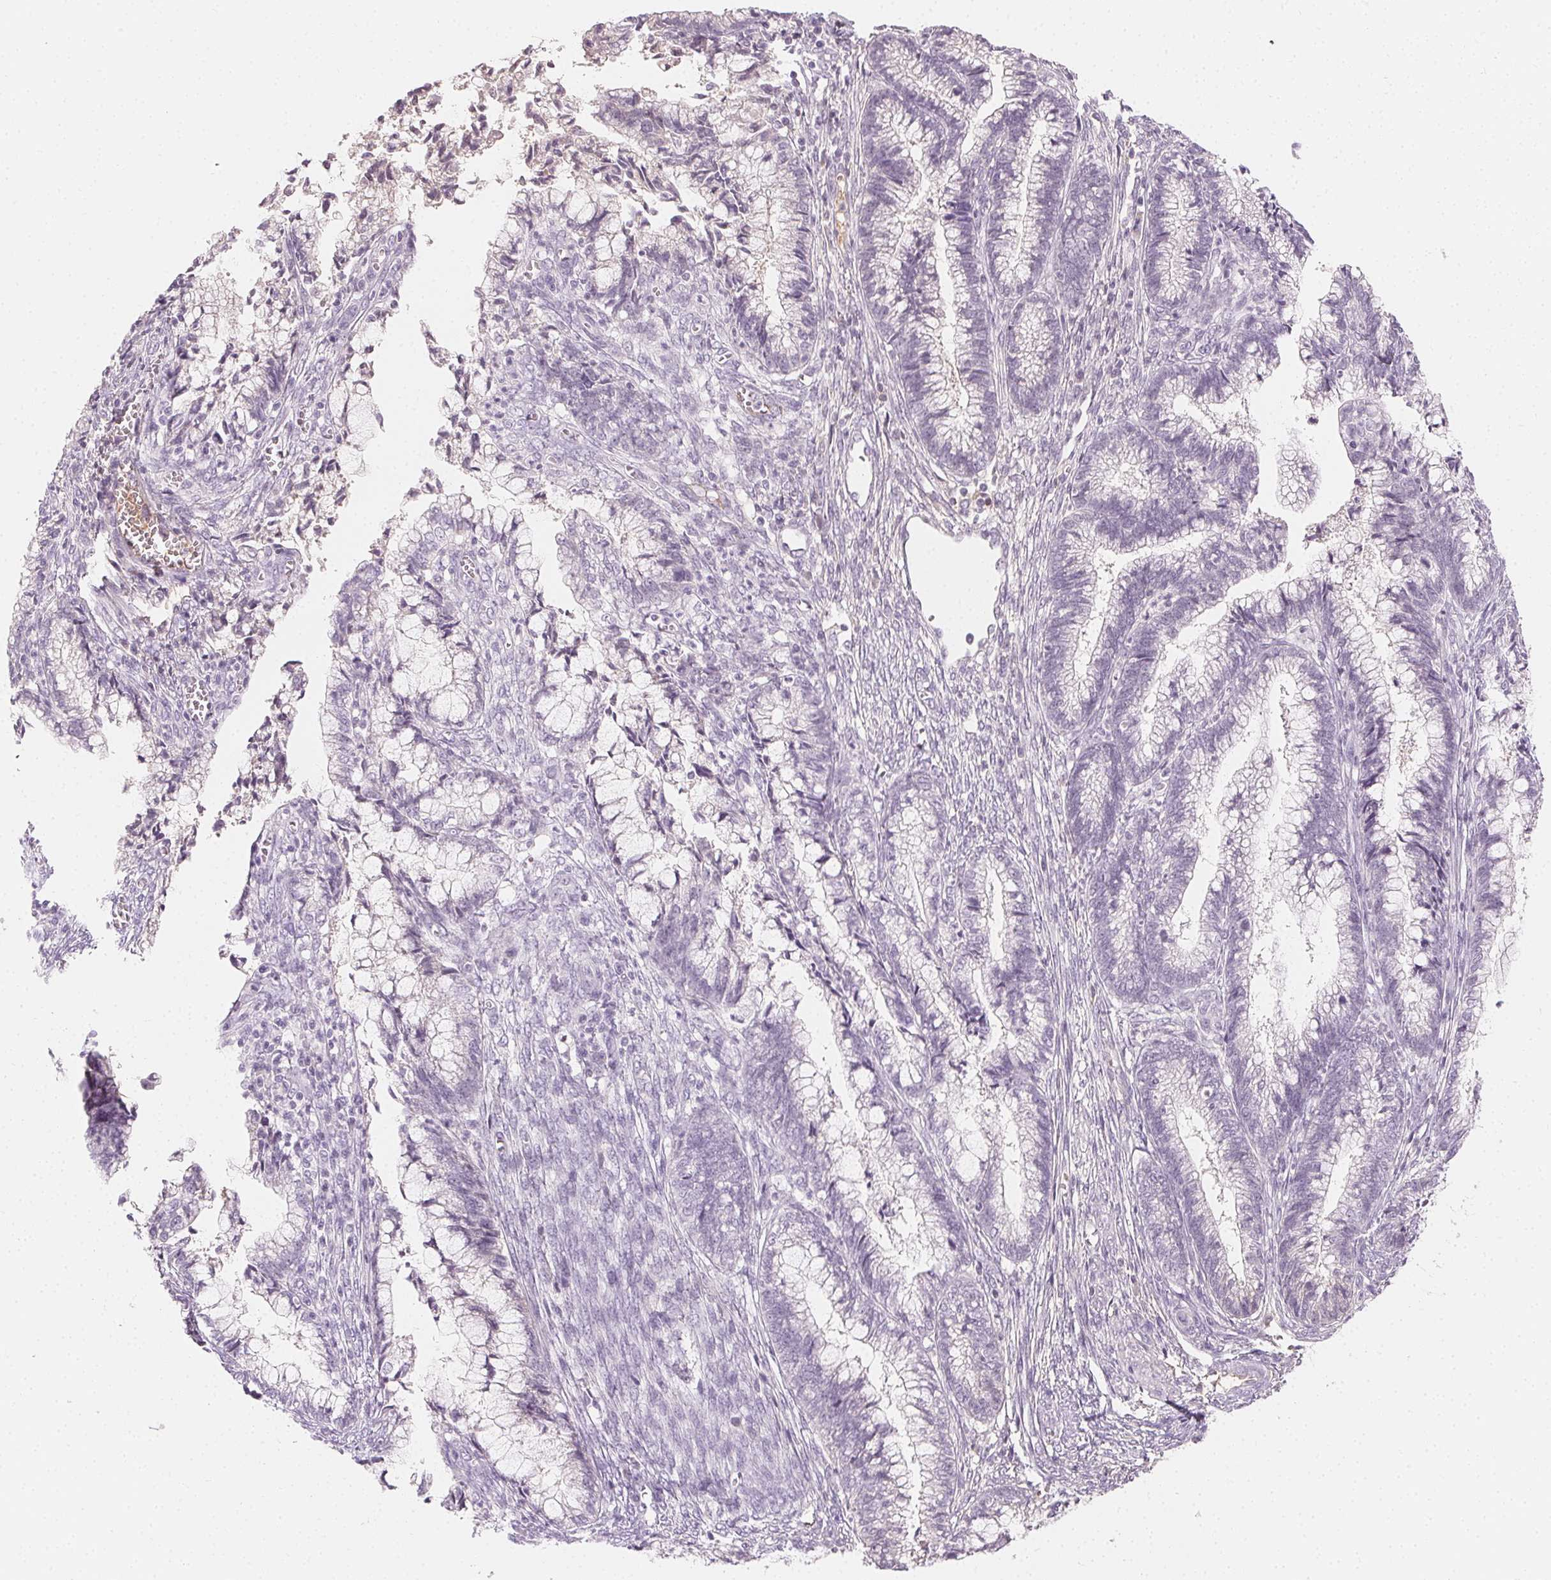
{"staining": {"intensity": "negative", "quantity": "none", "location": "none"}, "tissue": "cervical cancer", "cell_type": "Tumor cells", "image_type": "cancer", "snomed": [{"axis": "morphology", "description": "Adenocarcinoma, NOS"}, {"axis": "topography", "description": "Cervix"}], "caption": "Immunohistochemistry (IHC) image of neoplastic tissue: adenocarcinoma (cervical) stained with DAB shows no significant protein staining in tumor cells.", "gene": "AFM", "patient": {"sex": "female", "age": 44}}